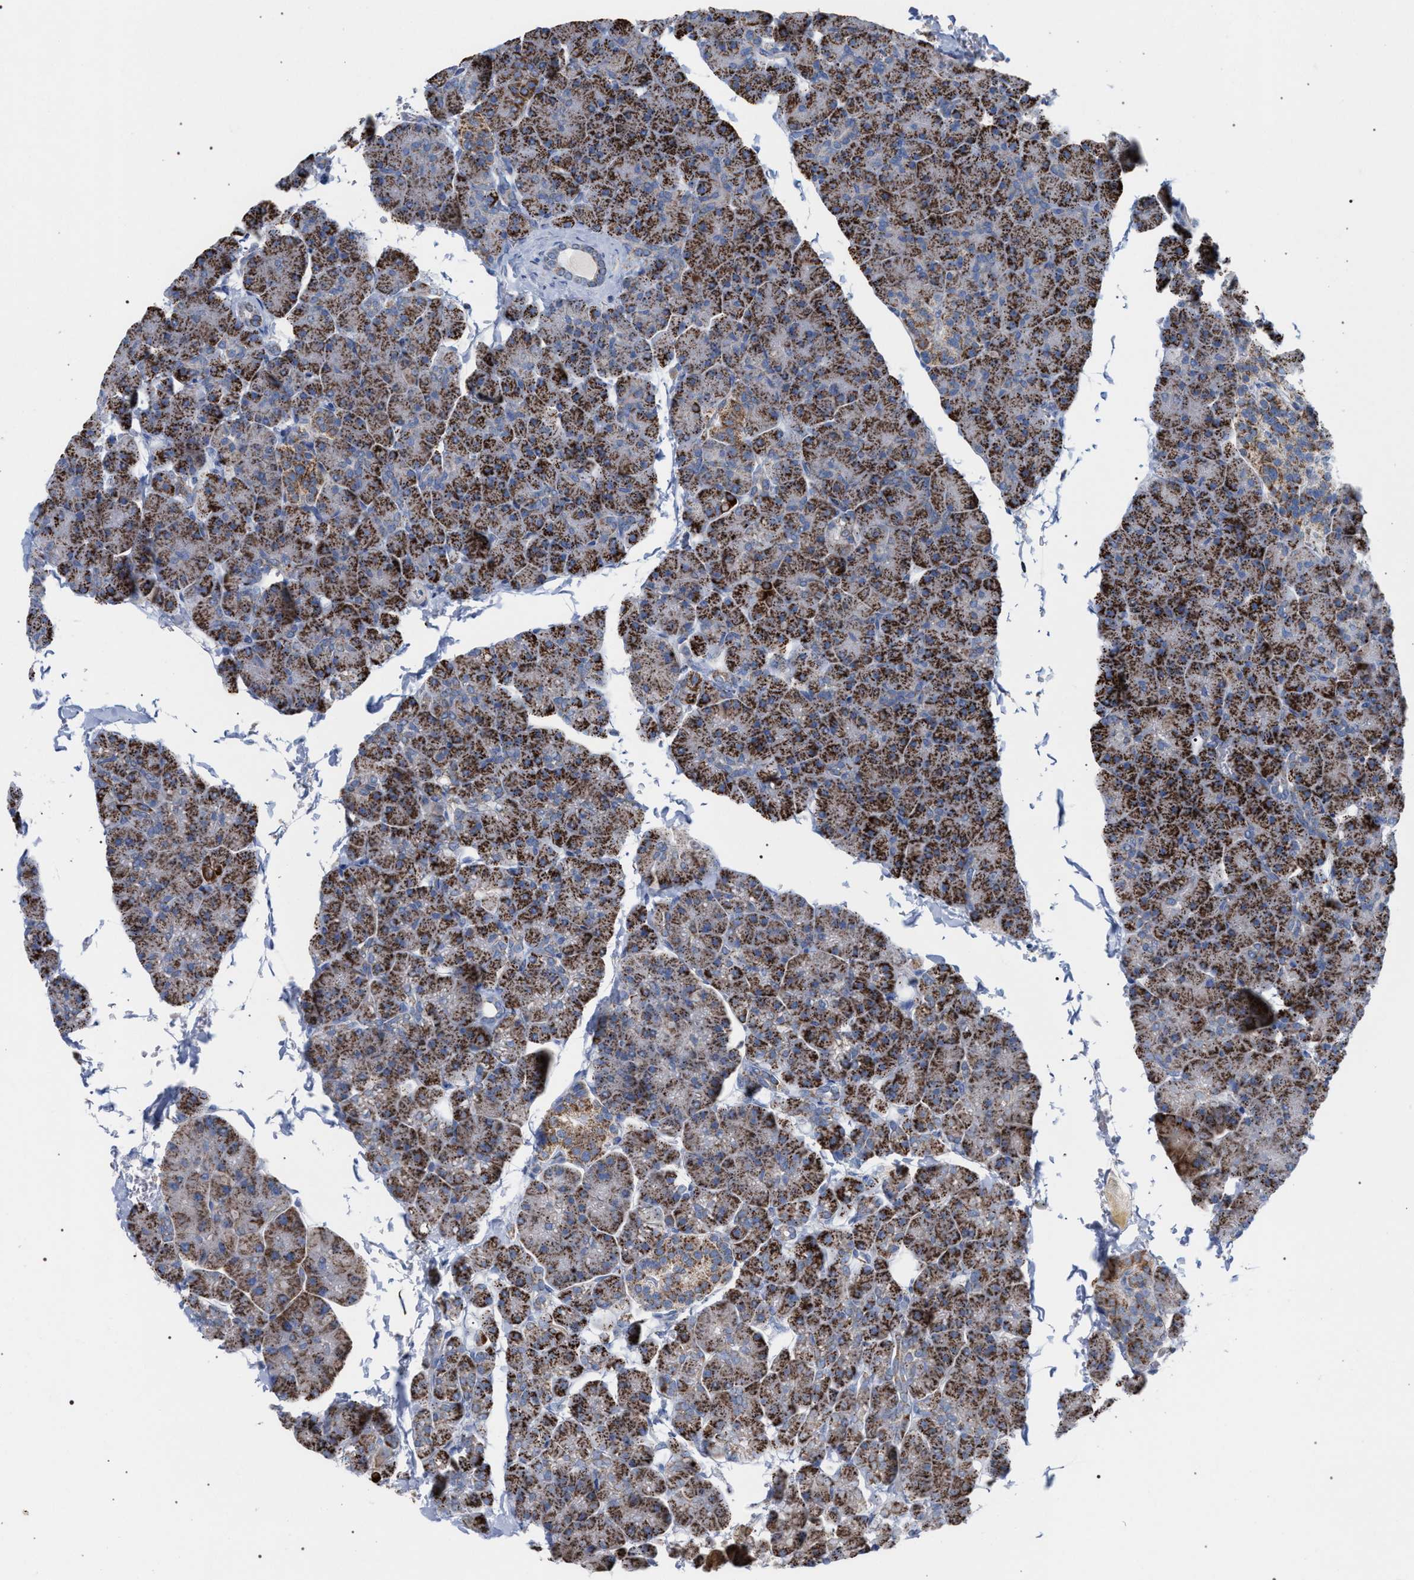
{"staining": {"intensity": "strong", "quantity": ">75%", "location": "cytoplasmic/membranous"}, "tissue": "pancreas", "cell_type": "Exocrine glandular cells", "image_type": "normal", "snomed": [{"axis": "morphology", "description": "Normal tissue, NOS"}, {"axis": "topography", "description": "Pancreas"}], "caption": "Immunohistochemistry of benign pancreas reveals high levels of strong cytoplasmic/membranous positivity in approximately >75% of exocrine glandular cells. The protein is stained brown, and the nuclei are stained in blue (DAB (3,3'-diaminobenzidine) IHC with brightfield microscopy, high magnification).", "gene": "ECI2", "patient": {"sex": "male", "age": 35}}